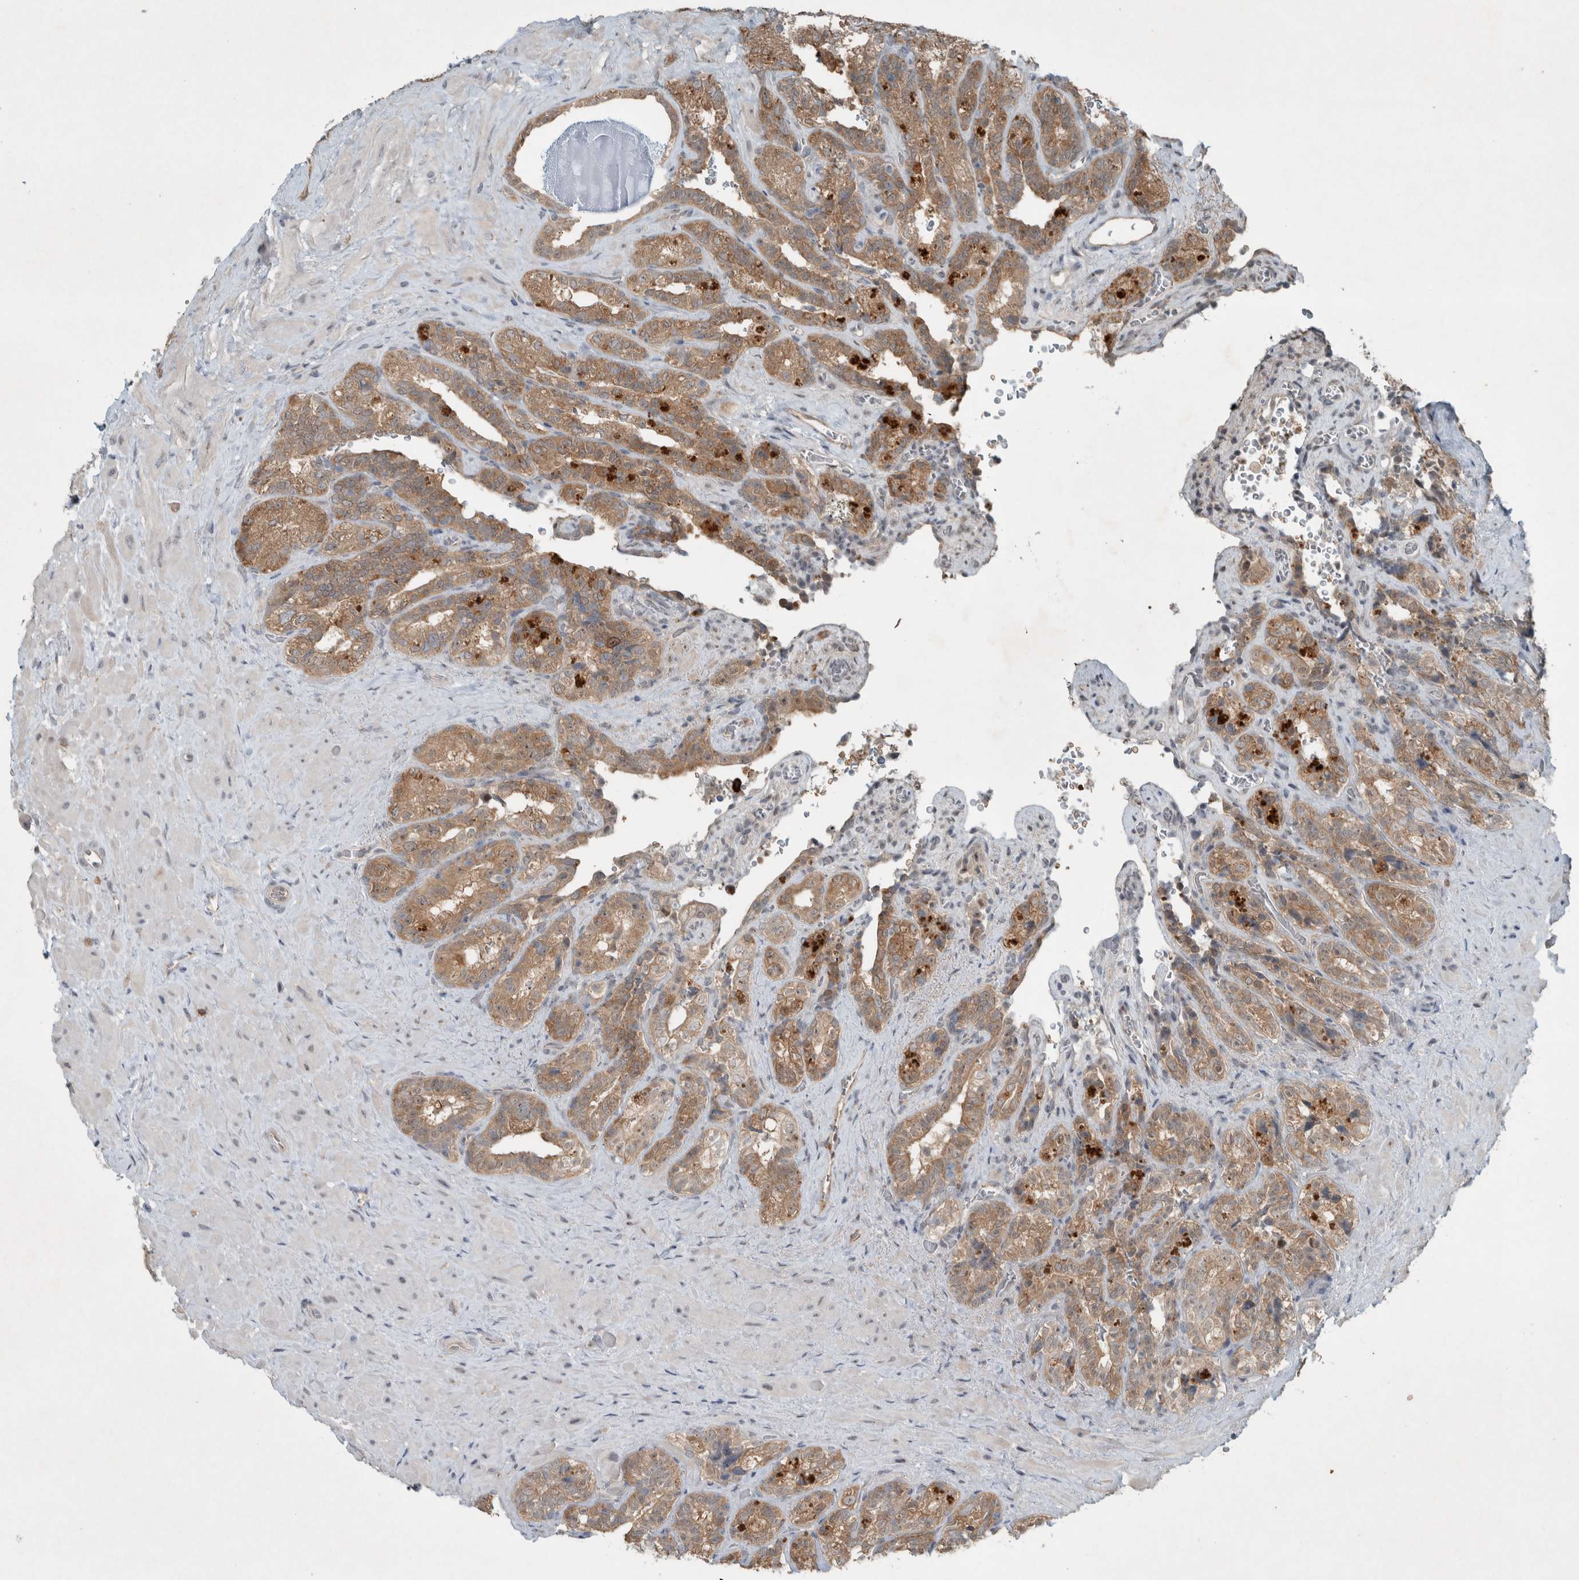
{"staining": {"intensity": "moderate", "quantity": ">75%", "location": "cytoplasmic/membranous"}, "tissue": "seminal vesicle", "cell_type": "Glandular cells", "image_type": "normal", "snomed": [{"axis": "morphology", "description": "Normal tissue, NOS"}, {"axis": "topography", "description": "Prostate"}, {"axis": "topography", "description": "Seminal veicle"}], "caption": "Immunohistochemical staining of benign human seminal vesicle shows >75% levels of moderate cytoplasmic/membranous protein expression in about >75% of glandular cells.", "gene": "ENSG00000285245", "patient": {"sex": "male", "age": 67}}